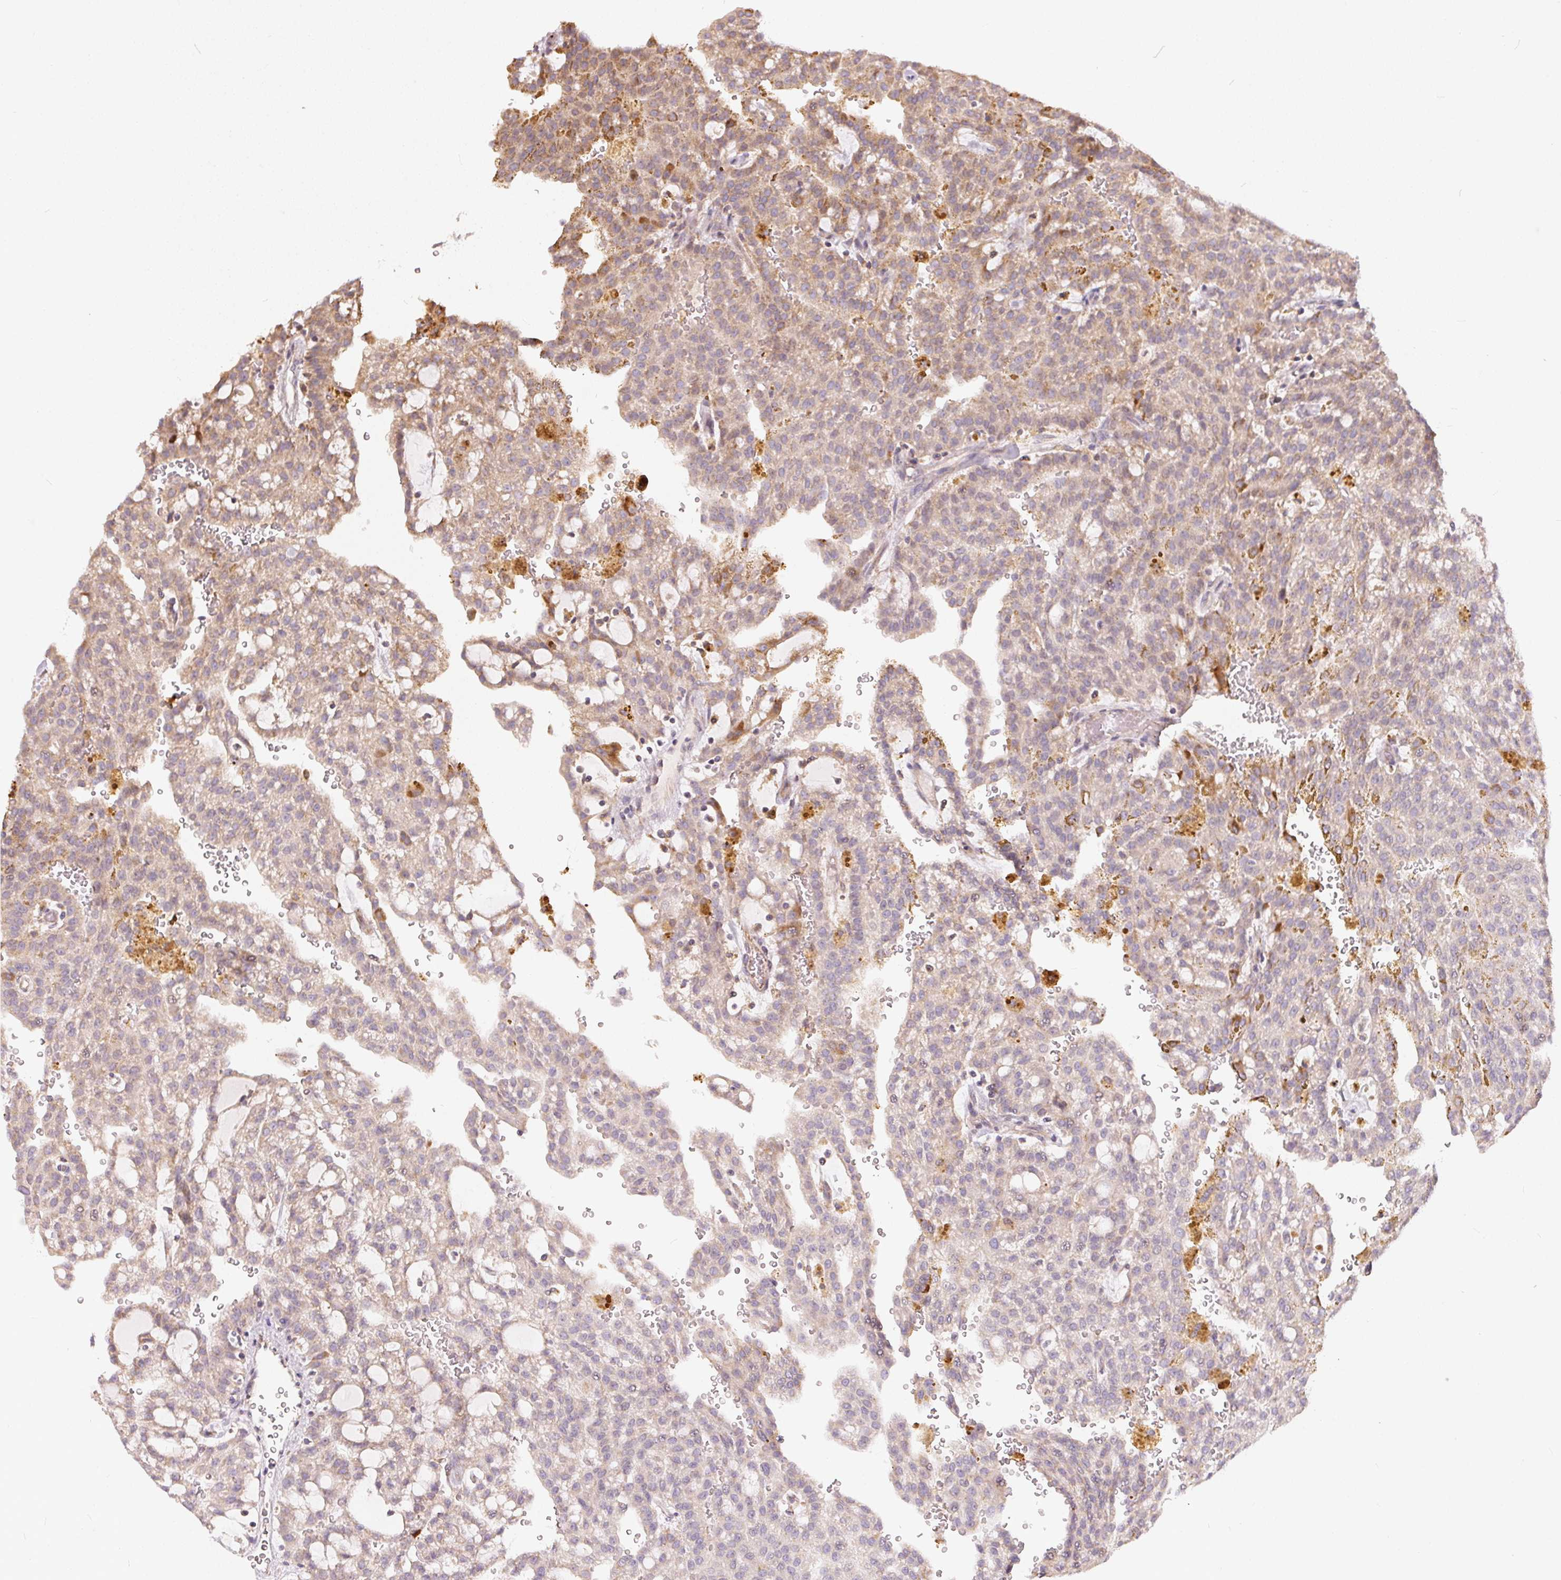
{"staining": {"intensity": "weak", "quantity": "25%-75%", "location": "cytoplasmic/membranous"}, "tissue": "renal cancer", "cell_type": "Tumor cells", "image_type": "cancer", "snomed": [{"axis": "morphology", "description": "Adenocarcinoma, NOS"}, {"axis": "topography", "description": "Kidney"}], "caption": "A brown stain labels weak cytoplasmic/membranous expression of a protein in human adenocarcinoma (renal) tumor cells.", "gene": "VWA5B2", "patient": {"sex": "male", "age": 63}}